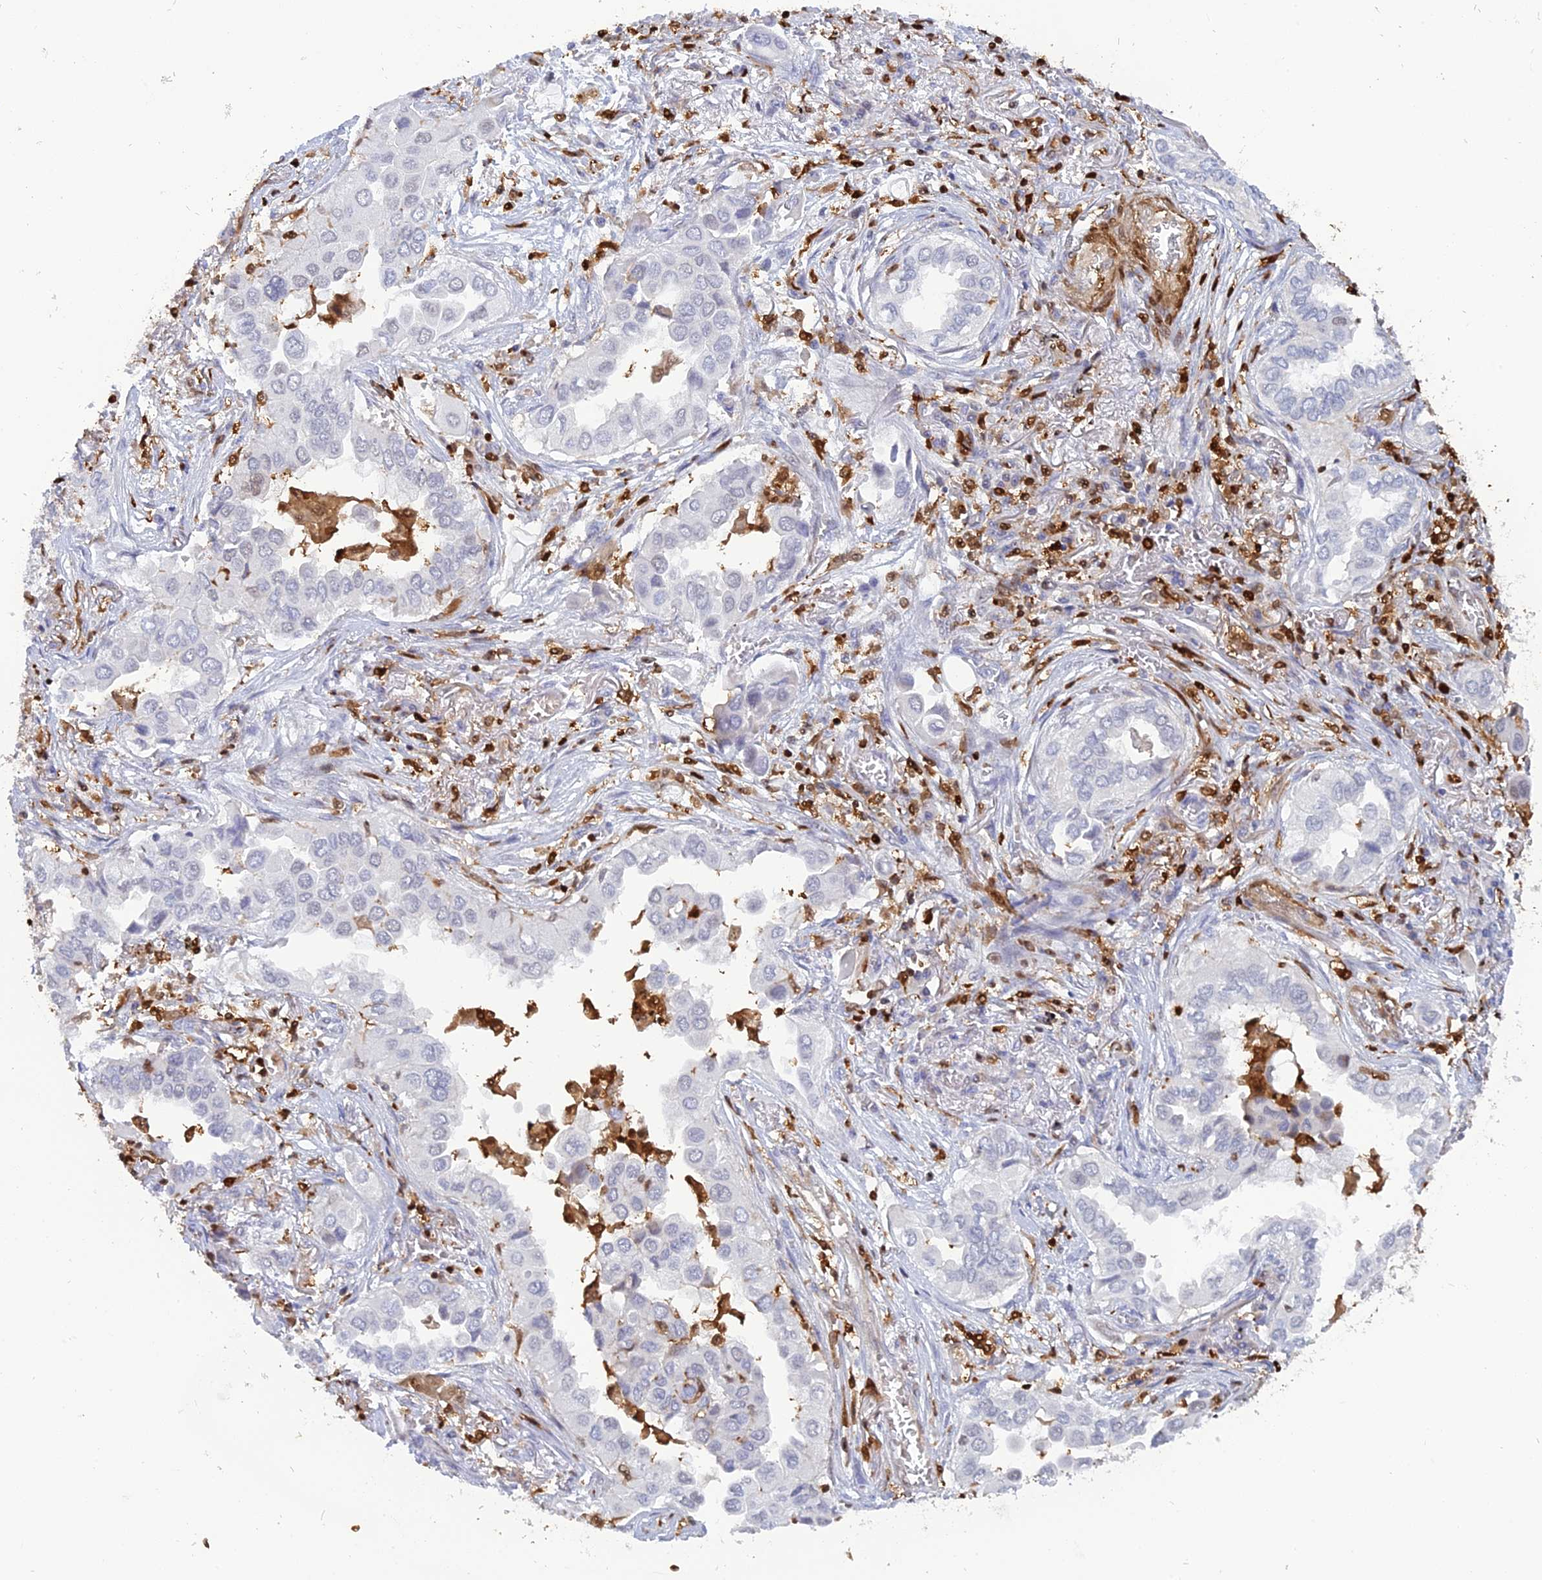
{"staining": {"intensity": "negative", "quantity": "none", "location": "none"}, "tissue": "lung cancer", "cell_type": "Tumor cells", "image_type": "cancer", "snomed": [{"axis": "morphology", "description": "Adenocarcinoma, NOS"}, {"axis": "topography", "description": "Lung"}], "caption": "The image exhibits no significant expression in tumor cells of lung cancer (adenocarcinoma).", "gene": "PGBD4", "patient": {"sex": "female", "age": 76}}